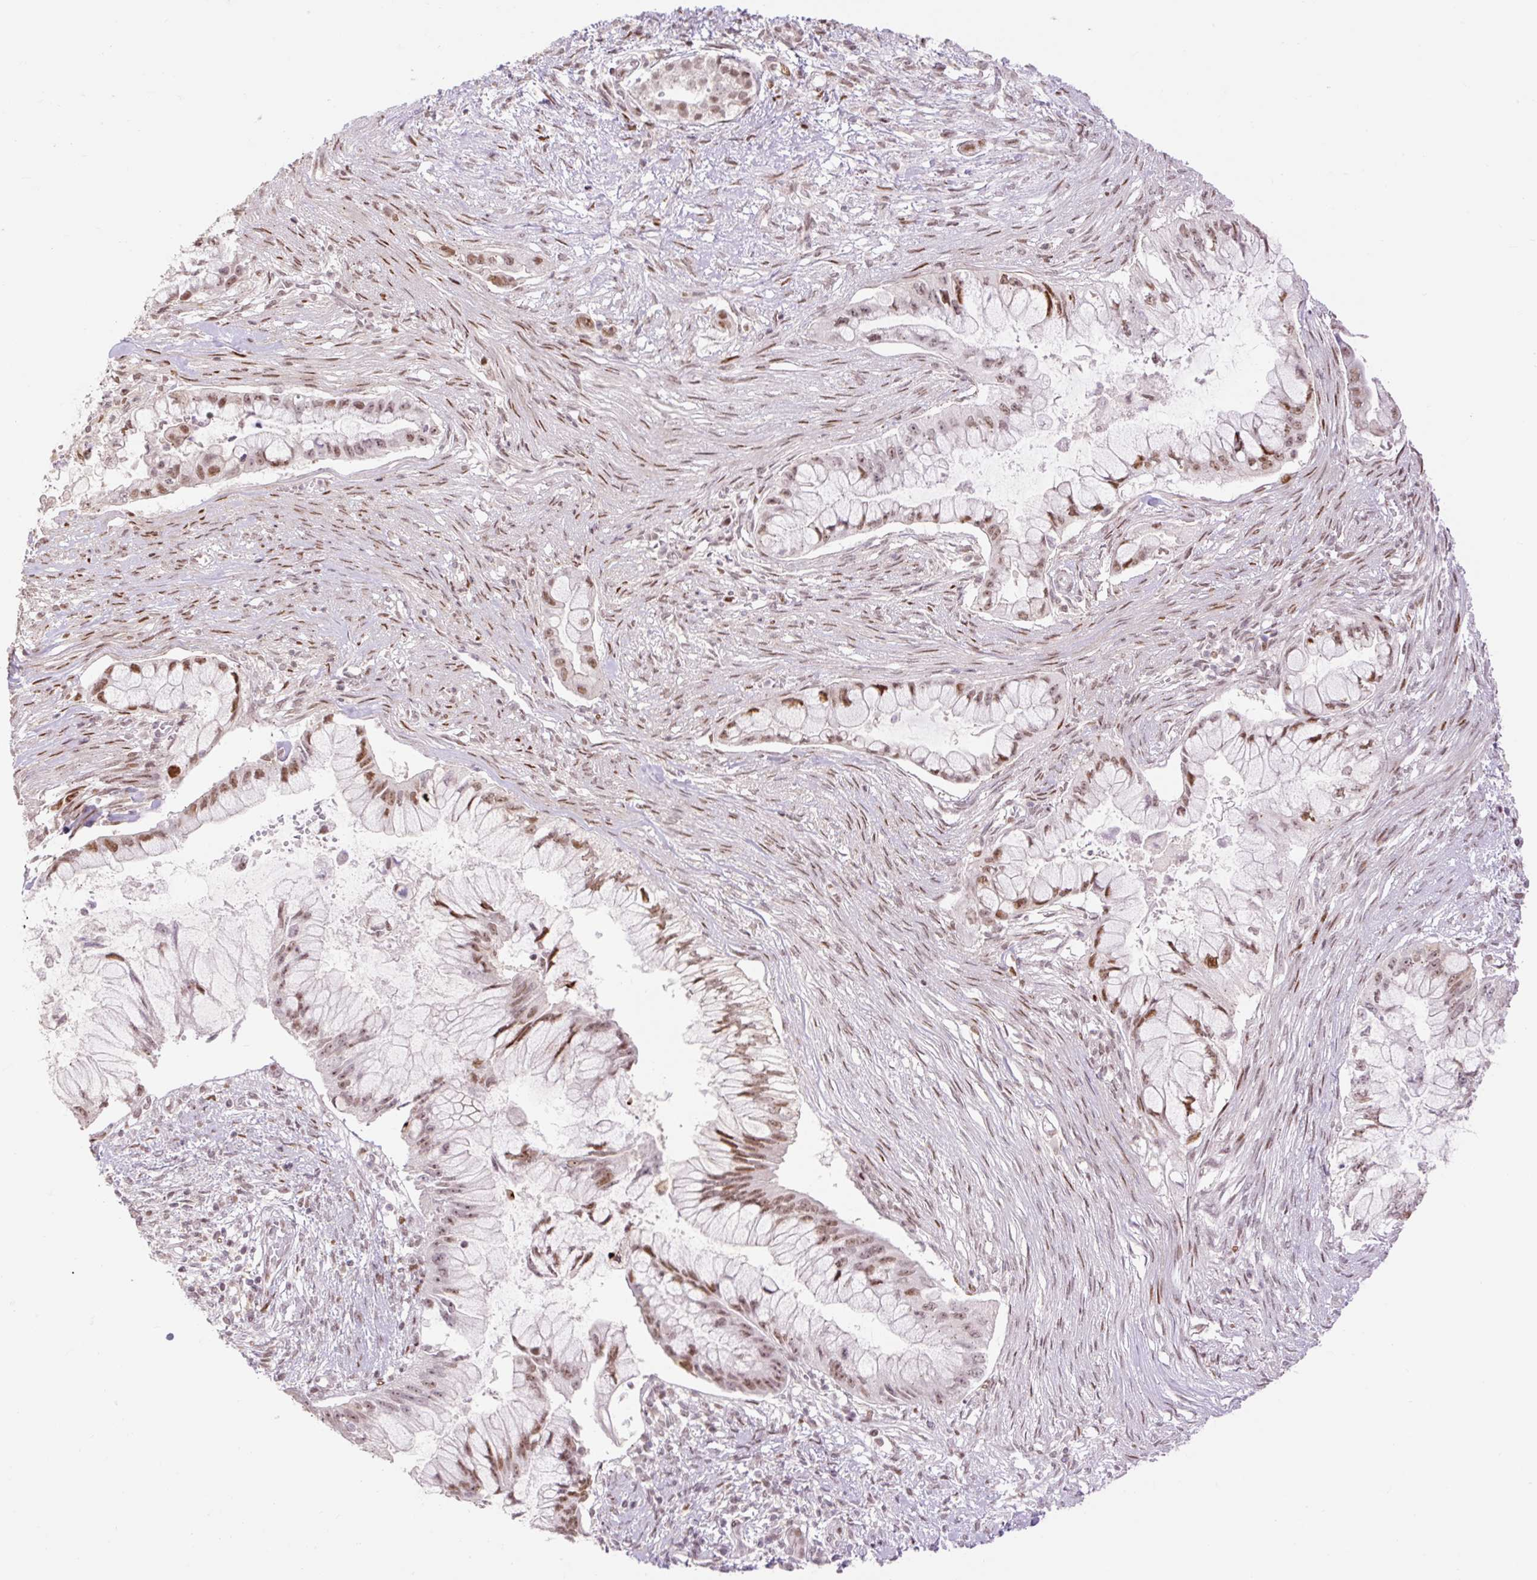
{"staining": {"intensity": "moderate", "quantity": ">75%", "location": "nuclear"}, "tissue": "pancreatic cancer", "cell_type": "Tumor cells", "image_type": "cancer", "snomed": [{"axis": "morphology", "description": "Adenocarcinoma, NOS"}, {"axis": "topography", "description": "Pancreas"}], "caption": "Immunohistochemical staining of pancreatic cancer reveals medium levels of moderate nuclear staining in approximately >75% of tumor cells.", "gene": "RIPPLY3", "patient": {"sex": "male", "age": 48}}